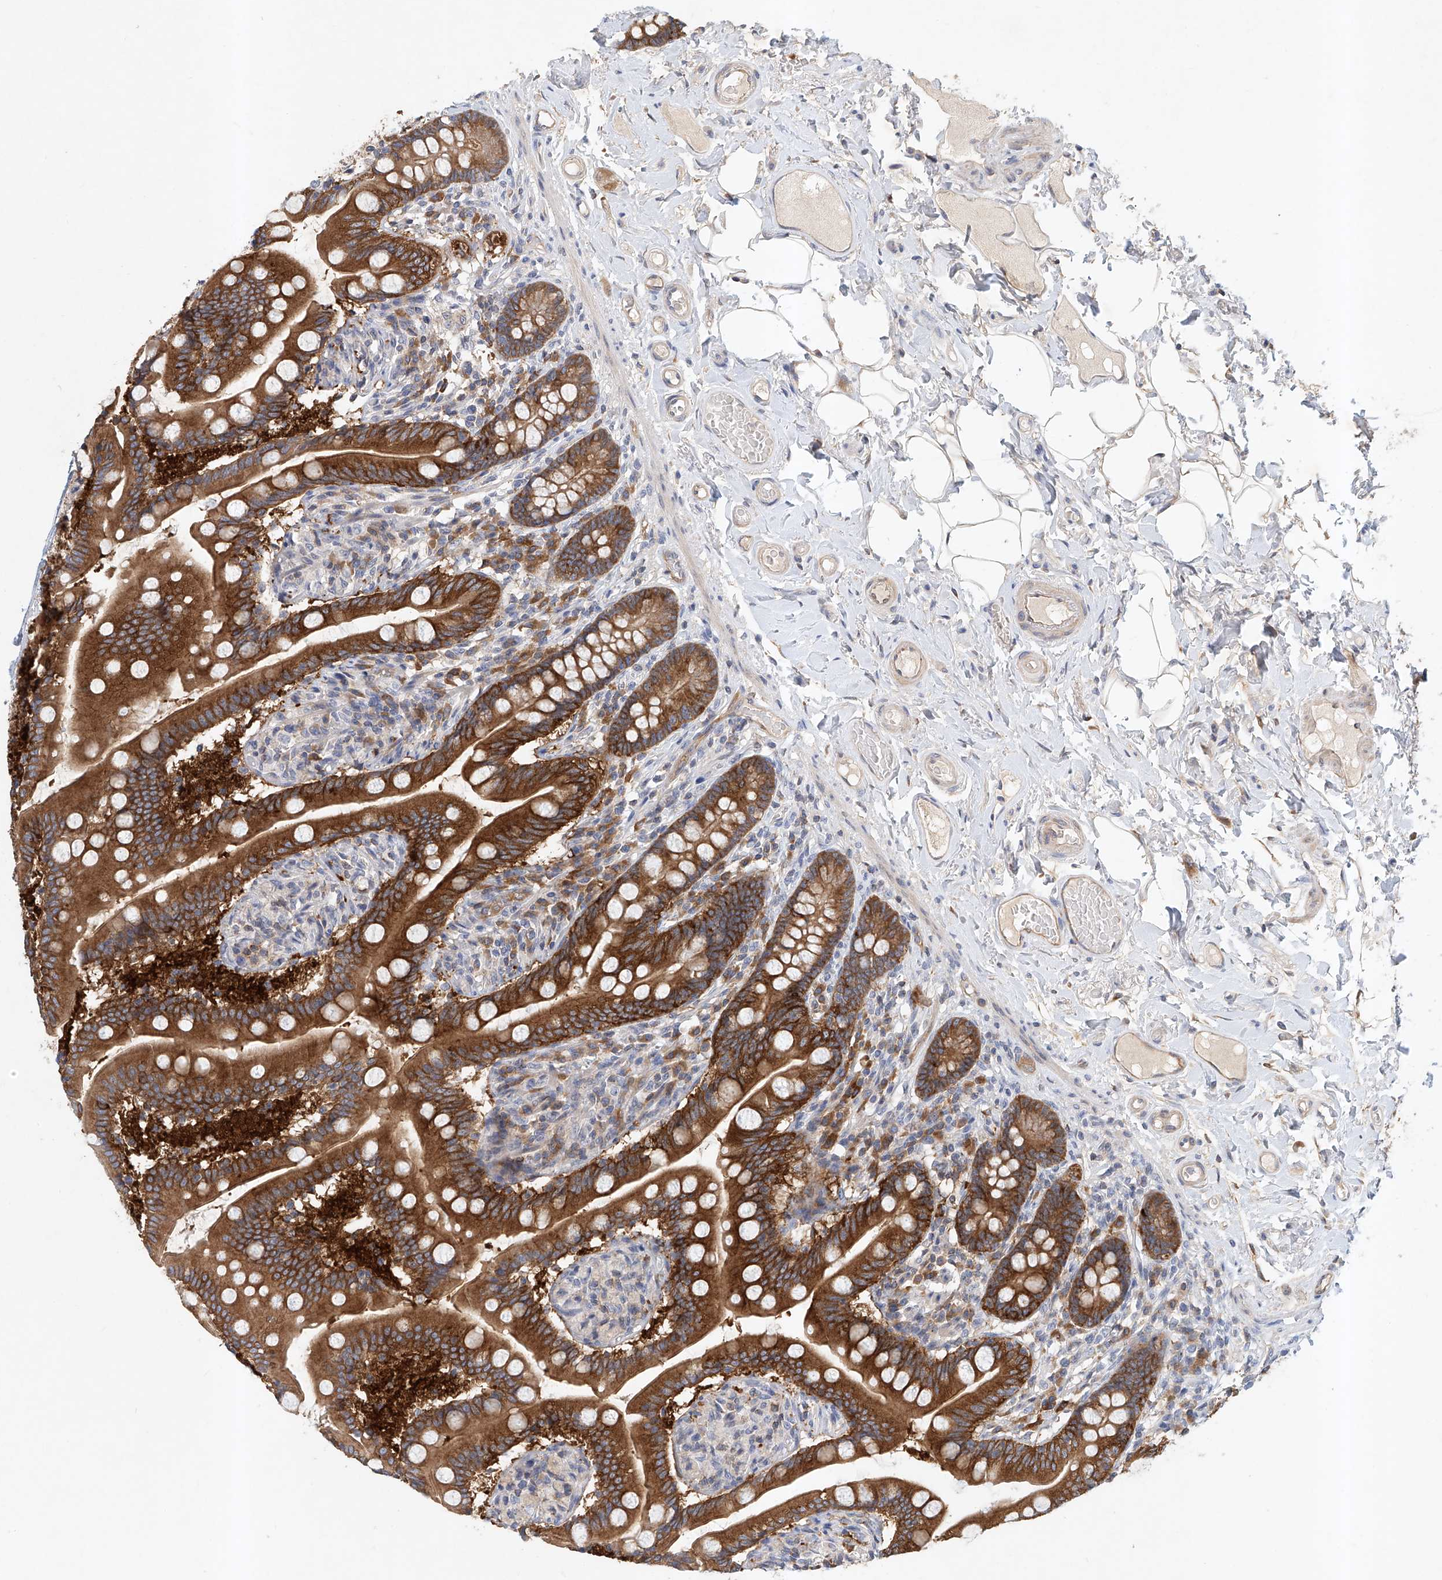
{"staining": {"intensity": "moderate", "quantity": ">75%", "location": "cytoplasmic/membranous"}, "tissue": "small intestine", "cell_type": "Glandular cells", "image_type": "normal", "snomed": [{"axis": "morphology", "description": "Normal tissue, NOS"}, {"axis": "topography", "description": "Small intestine"}], "caption": "Immunohistochemical staining of unremarkable small intestine exhibits moderate cytoplasmic/membranous protein positivity in approximately >75% of glandular cells. (IHC, brightfield microscopy, high magnification).", "gene": "CARMIL1", "patient": {"sex": "female", "age": 64}}